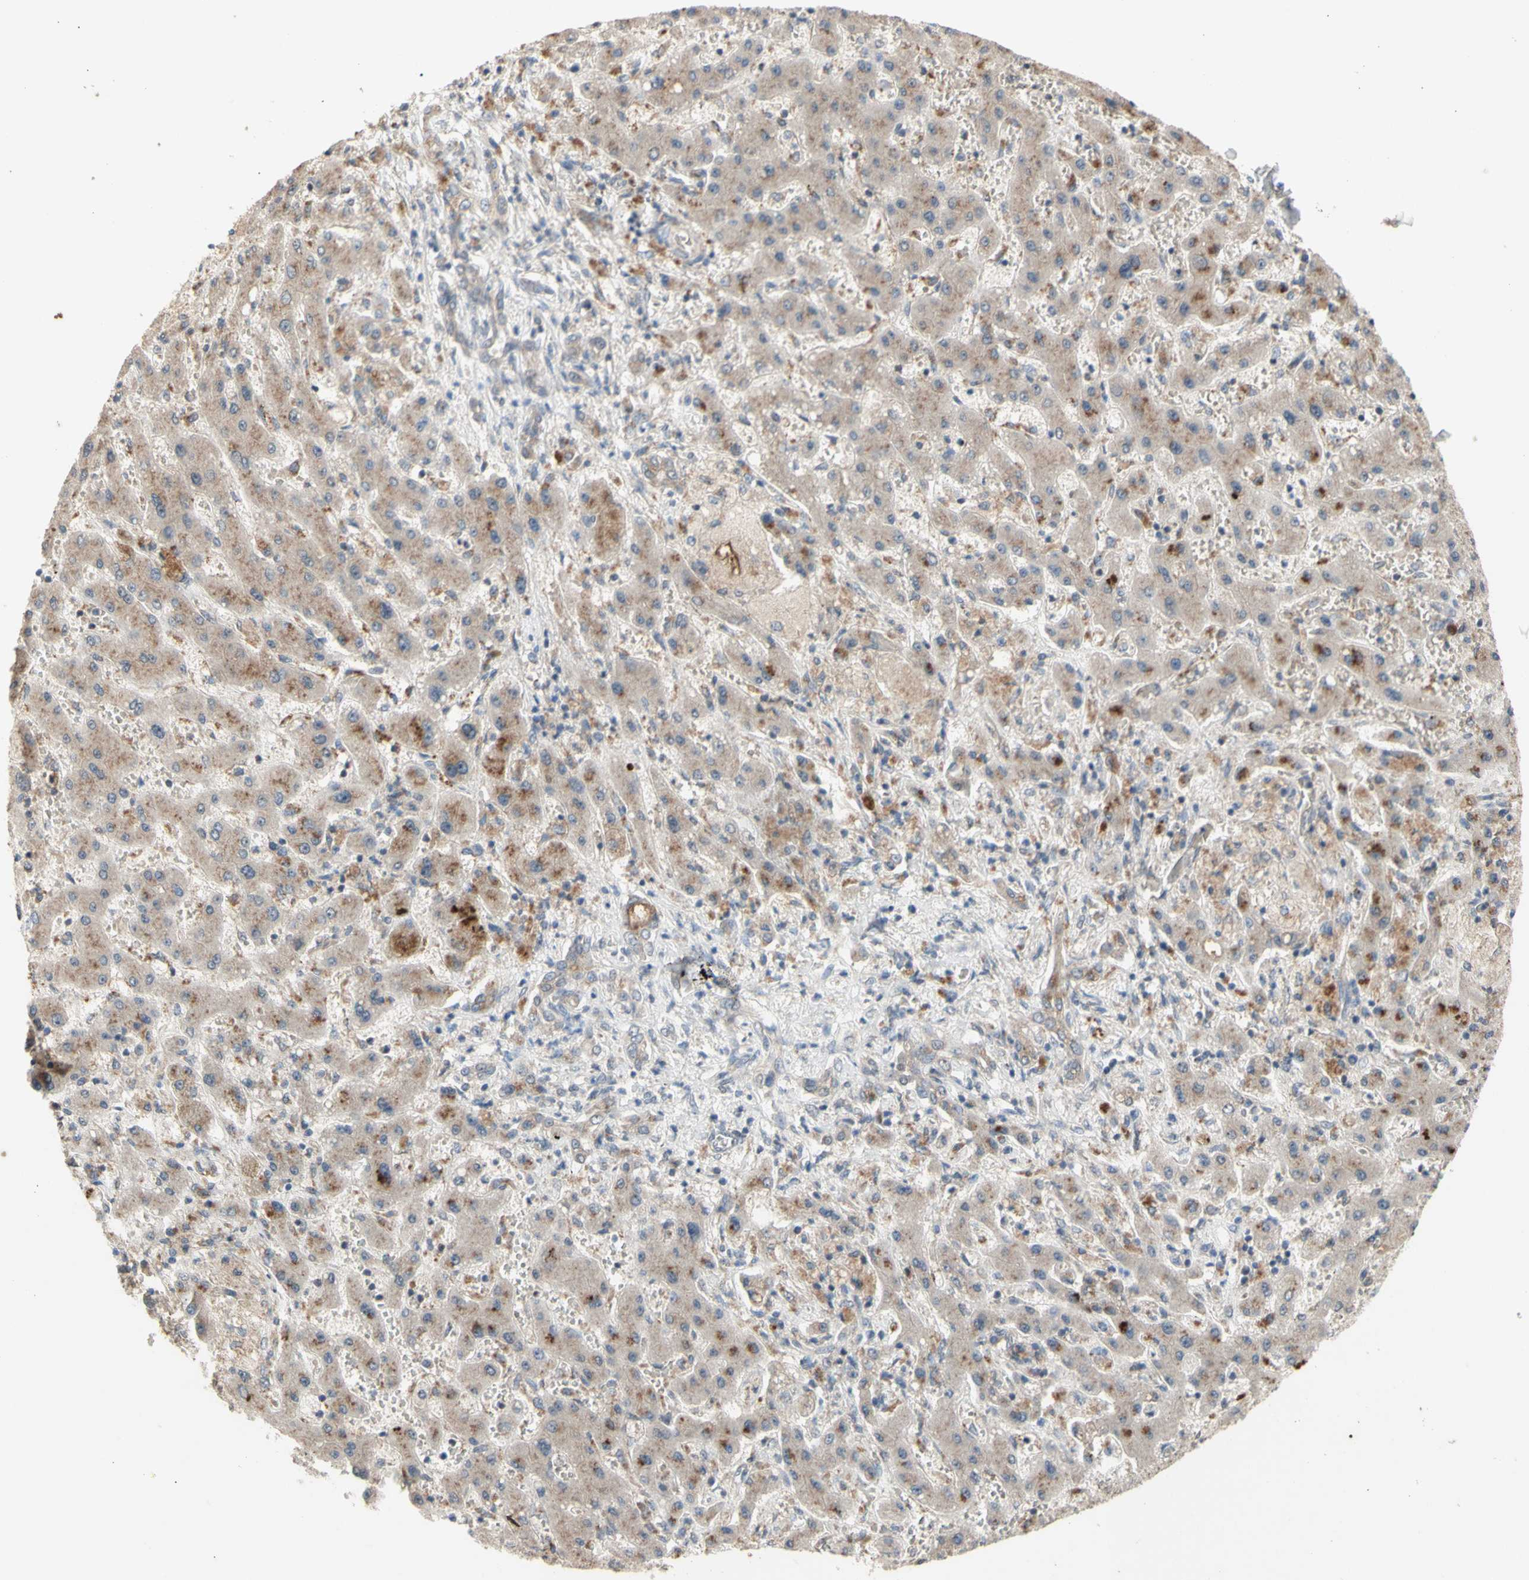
{"staining": {"intensity": "negative", "quantity": "none", "location": "none"}, "tissue": "liver cancer", "cell_type": "Tumor cells", "image_type": "cancer", "snomed": [{"axis": "morphology", "description": "Cholangiocarcinoma"}, {"axis": "topography", "description": "Liver"}], "caption": "Liver cancer (cholangiocarcinoma) was stained to show a protein in brown. There is no significant expression in tumor cells. The staining was performed using DAB (3,3'-diaminobenzidine) to visualize the protein expression in brown, while the nuclei were stained in blue with hematoxylin (Magnification: 20x).", "gene": "NLRP1", "patient": {"sex": "male", "age": 50}}